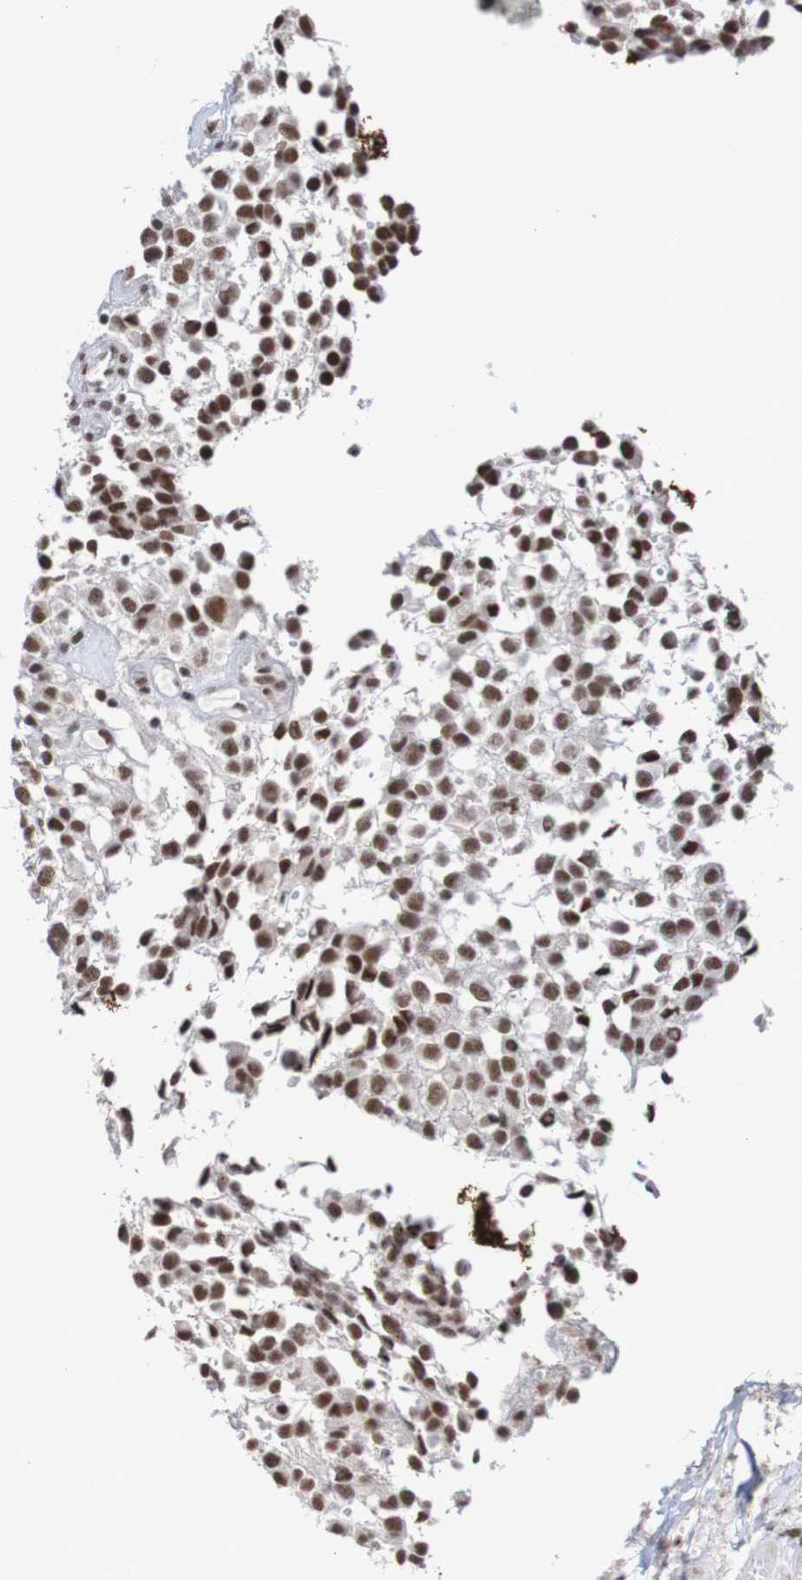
{"staining": {"intensity": "moderate", "quantity": ">75%", "location": "nuclear"}, "tissue": "glioma", "cell_type": "Tumor cells", "image_type": "cancer", "snomed": [{"axis": "morphology", "description": "Glioma, malignant, High grade"}, {"axis": "topography", "description": "Brain"}], "caption": "This histopathology image reveals immunohistochemistry (IHC) staining of human malignant high-grade glioma, with medium moderate nuclear expression in approximately >75% of tumor cells.", "gene": "CDC5L", "patient": {"sex": "male", "age": 32}}